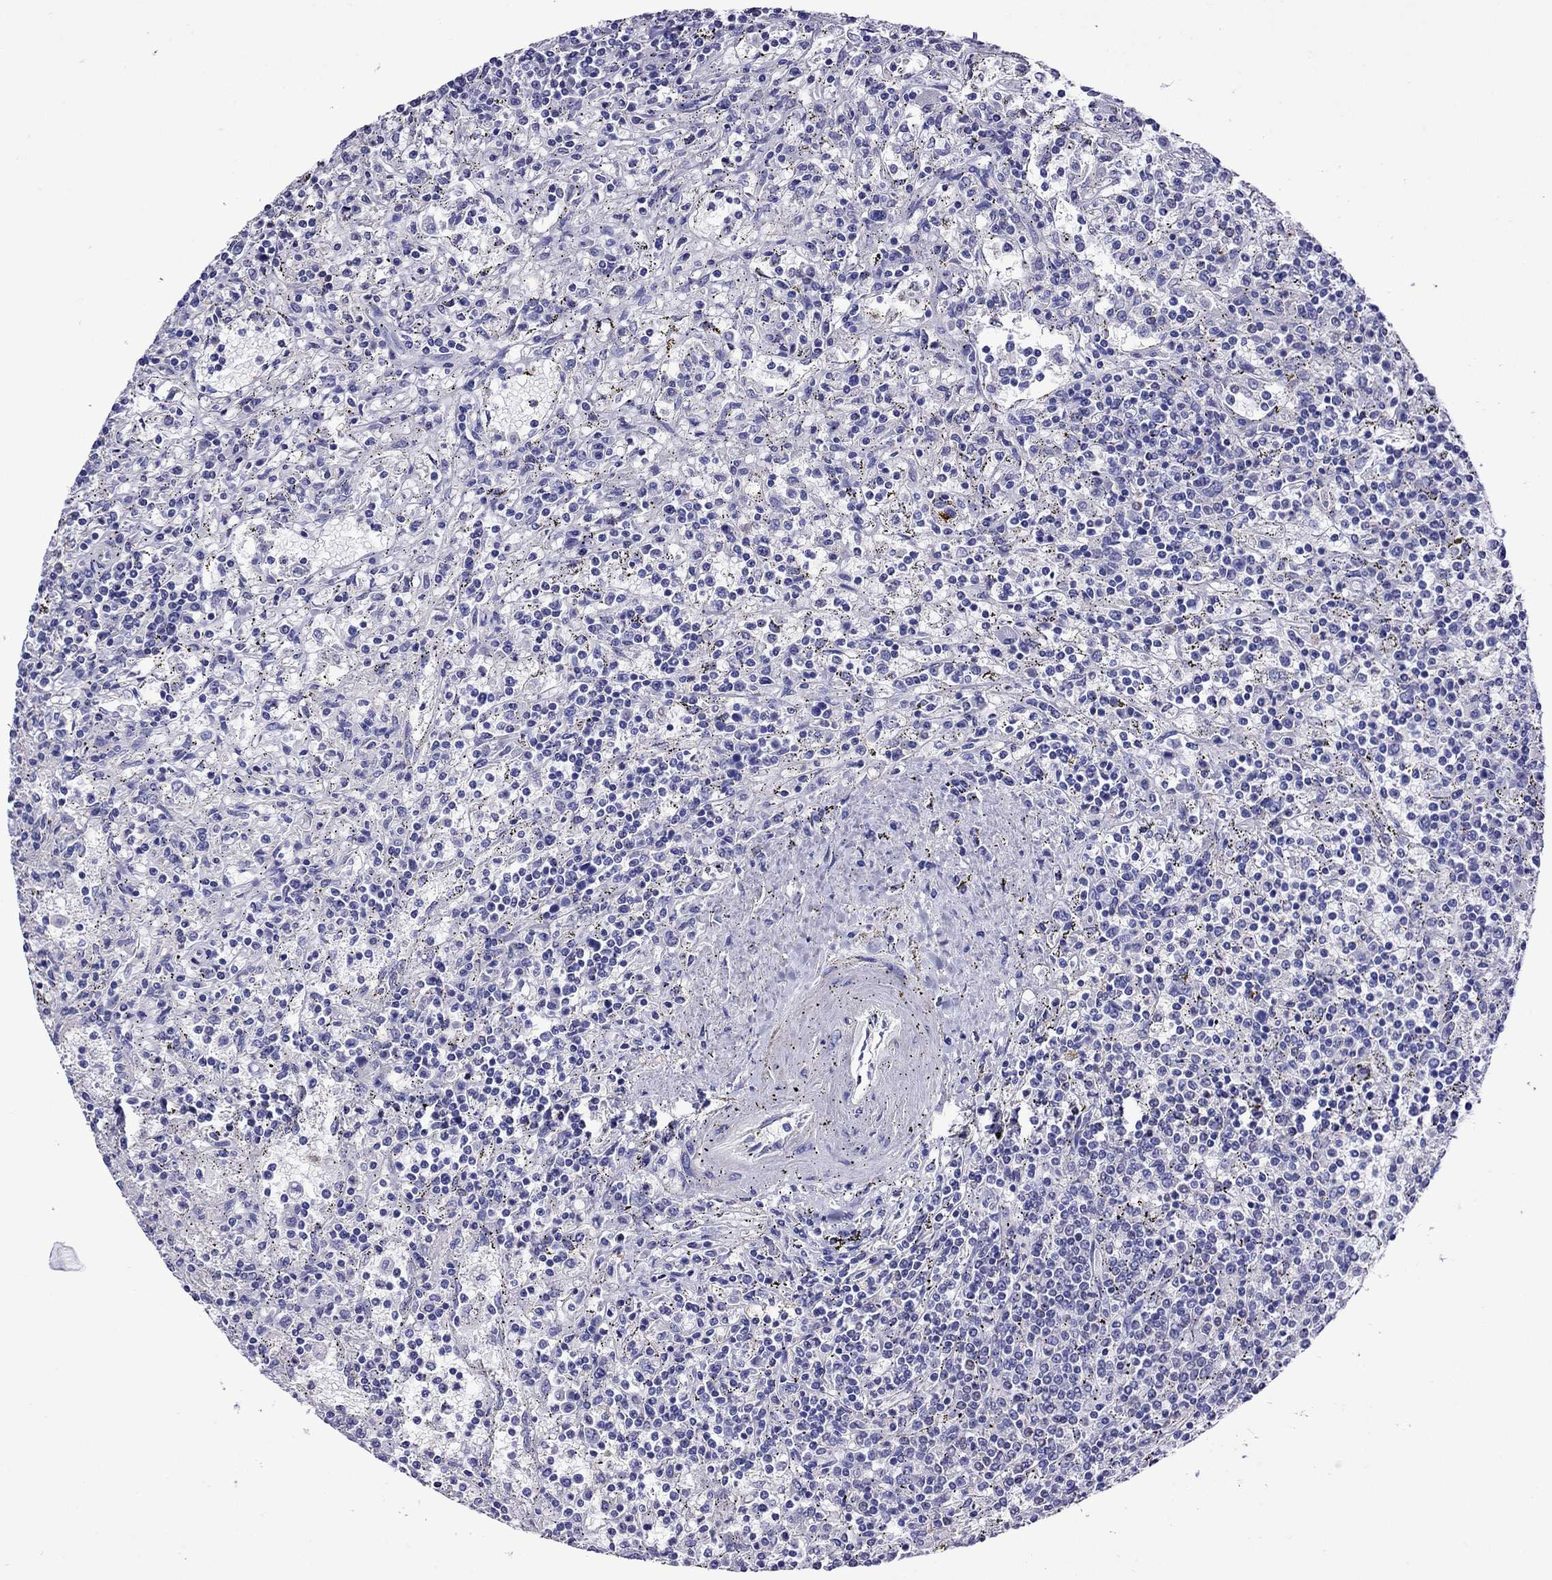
{"staining": {"intensity": "negative", "quantity": "none", "location": "none"}, "tissue": "lymphoma", "cell_type": "Tumor cells", "image_type": "cancer", "snomed": [{"axis": "morphology", "description": "Malignant lymphoma, non-Hodgkin's type, Low grade"}, {"axis": "topography", "description": "Spleen"}], "caption": "Tumor cells are negative for brown protein staining in lymphoma.", "gene": "SCG2", "patient": {"sex": "male", "age": 62}}